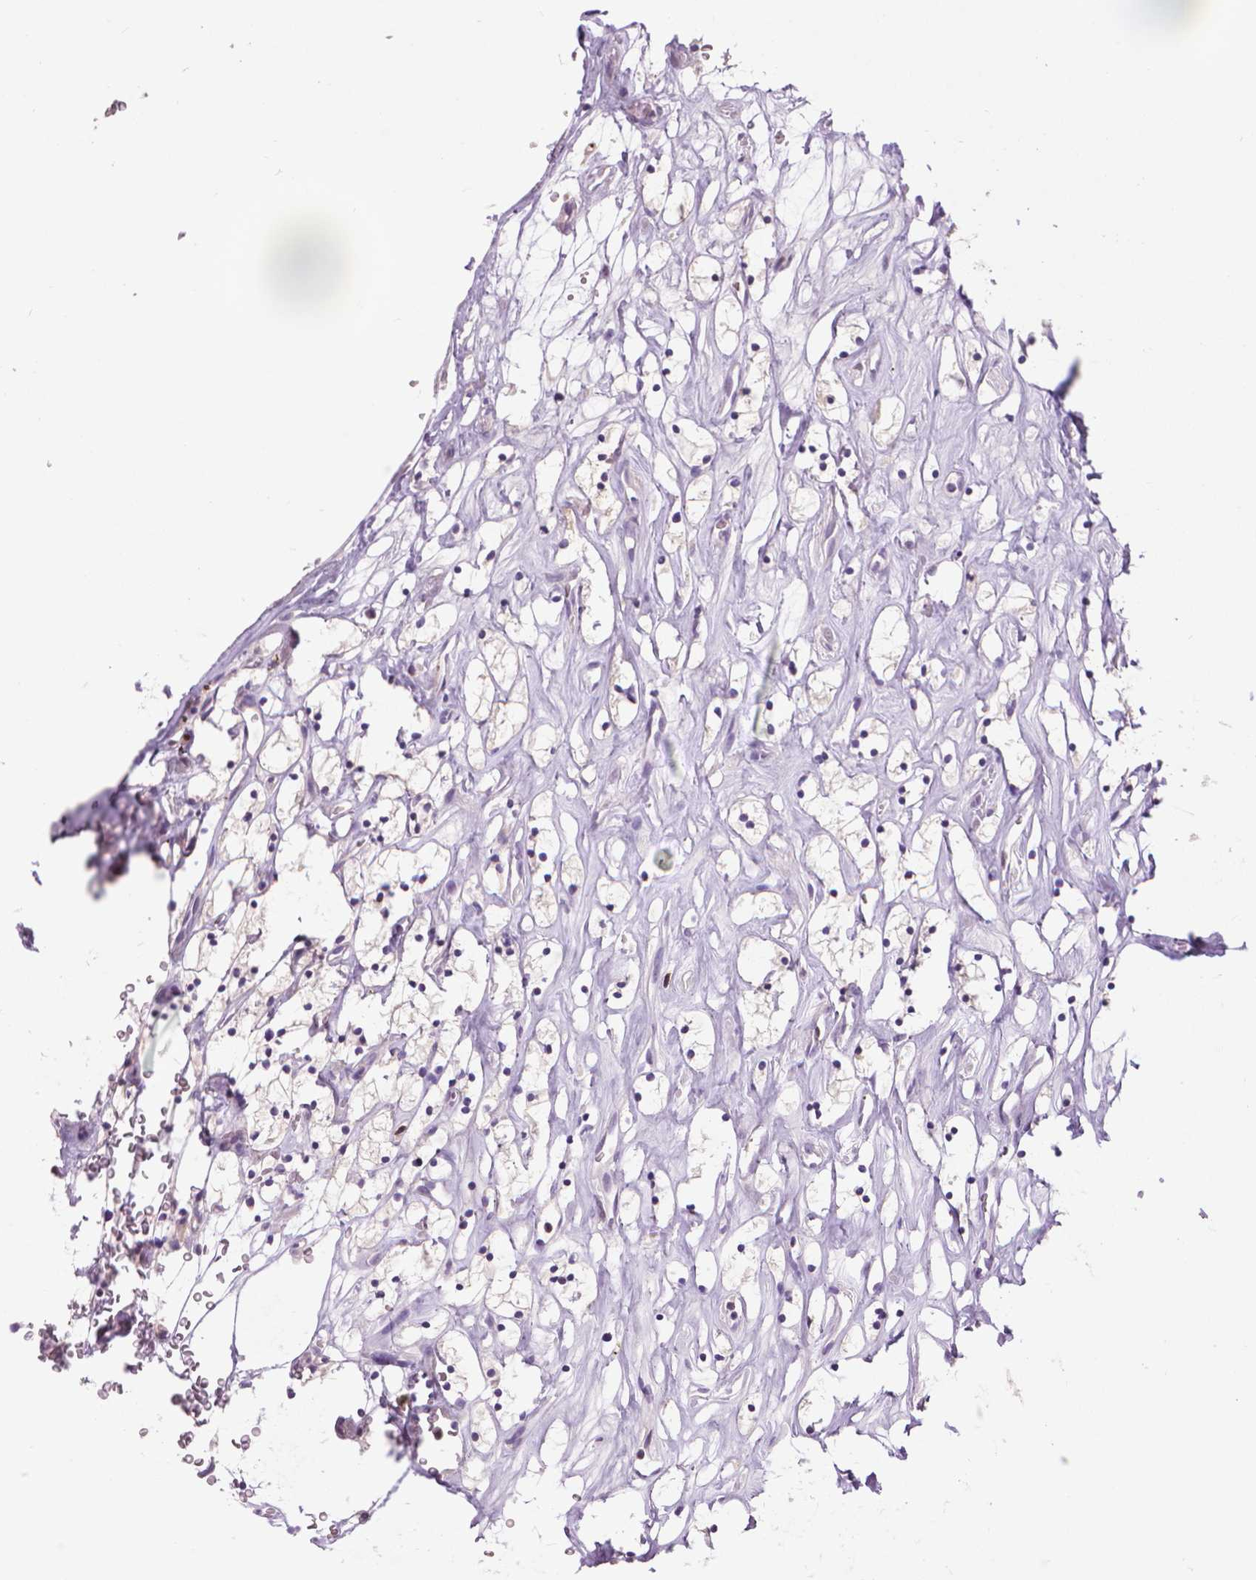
{"staining": {"intensity": "negative", "quantity": "none", "location": "none"}, "tissue": "renal cancer", "cell_type": "Tumor cells", "image_type": "cancer", "snomed": [{"axis": "morphology", "description": "Adenocarcinoma, NOS"}, {"axis": "topography", "description": "Kidney"}], "caption": "High magnification brightfield microscopy of adenocarcinoma (renal) stained with DAB (3,3'-diaminobenzidine) (brown) and counterstained with hematoxylin (blue): tumor cells show no significant expression.", "gene": "CDKN2D", "patient": {"sex": "female", "age": 64}}